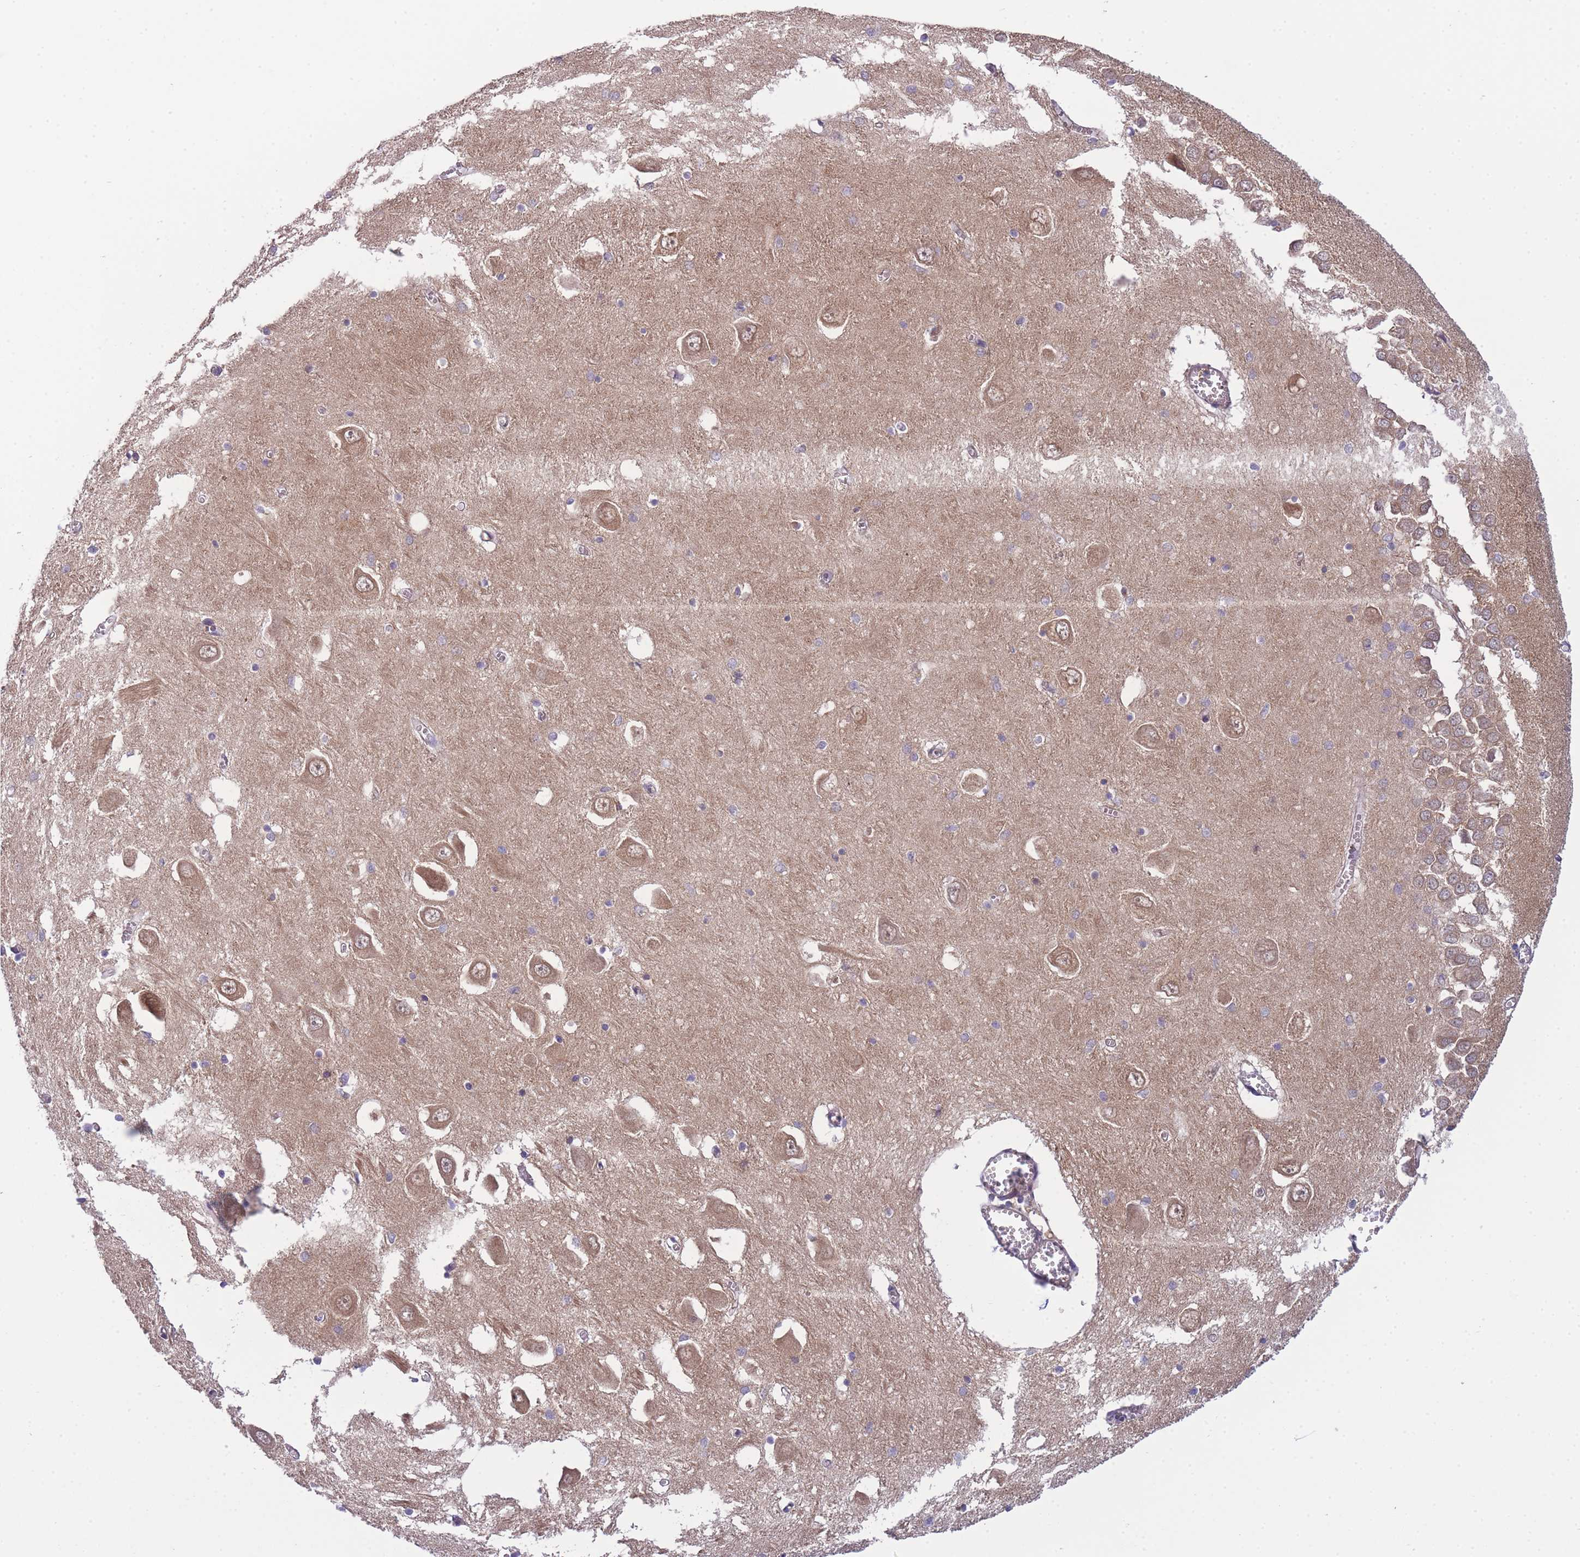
{"staining": {"intensity": "negative", "quantity": "none", "location": "none"}, "tissue": "hippocampus", "cell_type": "Glial cells", "image_type": "normal", "snomed": [{"axis": "morphology", "description": "Normal tissue, NOS"}, {"axis": "topography", "description": "Hippocampus"}], "caption": "There is no significant expression in glial cells of hippocampus.", "gene": "PFDN6", "patient": {"sex": "male", "age": 70}}